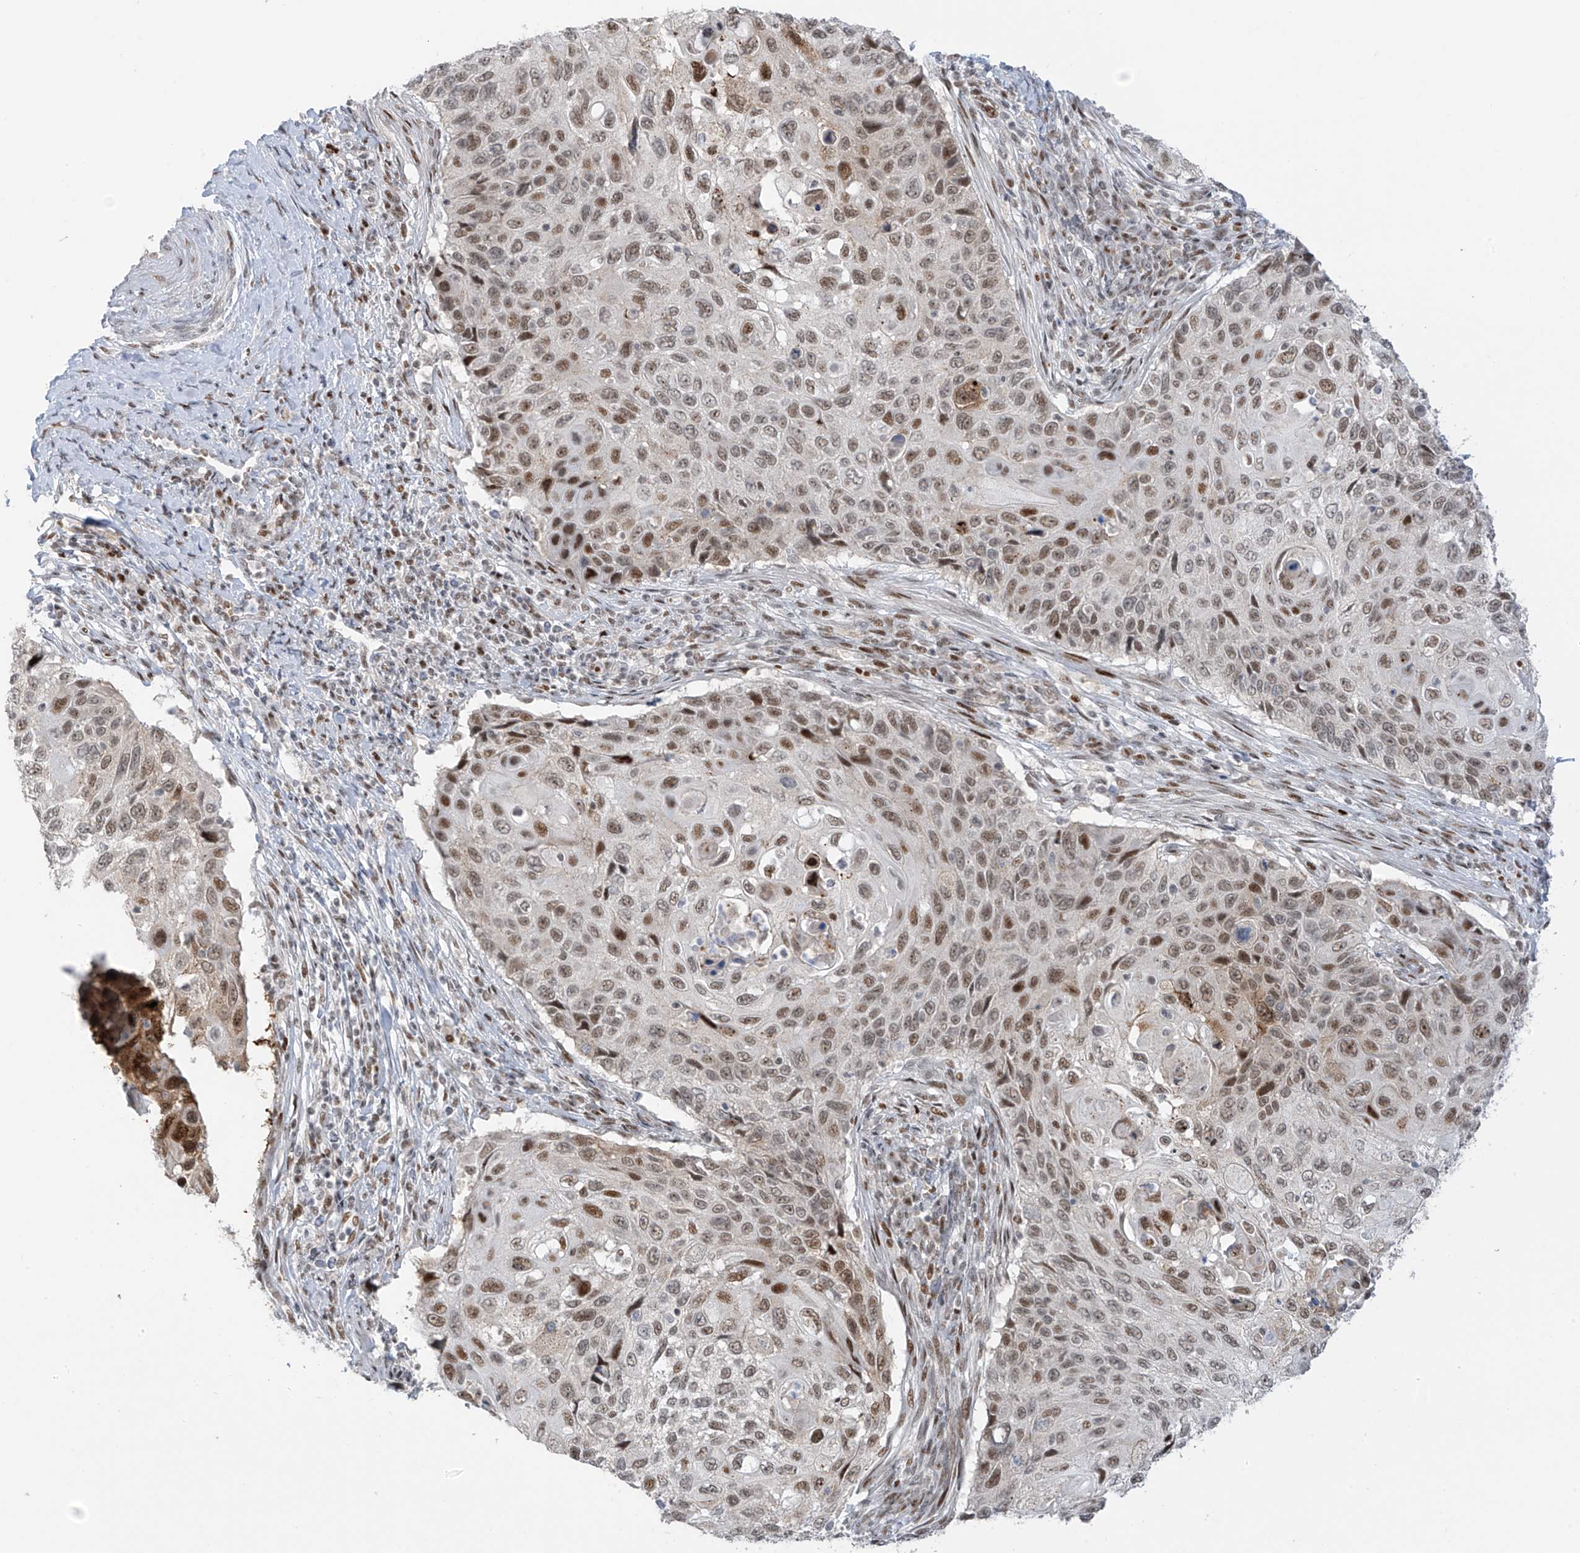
{"staining": {"intensity": "moderate", "quantity": "25%-75%", "location": "nuclear"}, "tissue": "cervical cancer", "cell_type": "Tumor cells", "image_type": "cancer", "snomed": [{"axis": "morphology", "description": "Squamous cell carcinoma, NOS"}, {"axis": "topography", "description": "Cervix"}], "caption": "Cervical squamous cell carcinoma tissue reveals moderate nuclear positivity in approximately 25%-75% of tumor cells, visualized by immunohistochemistry.", "gene": "ZCWPW2", "patient": {"sex": "female", "age": 70}}